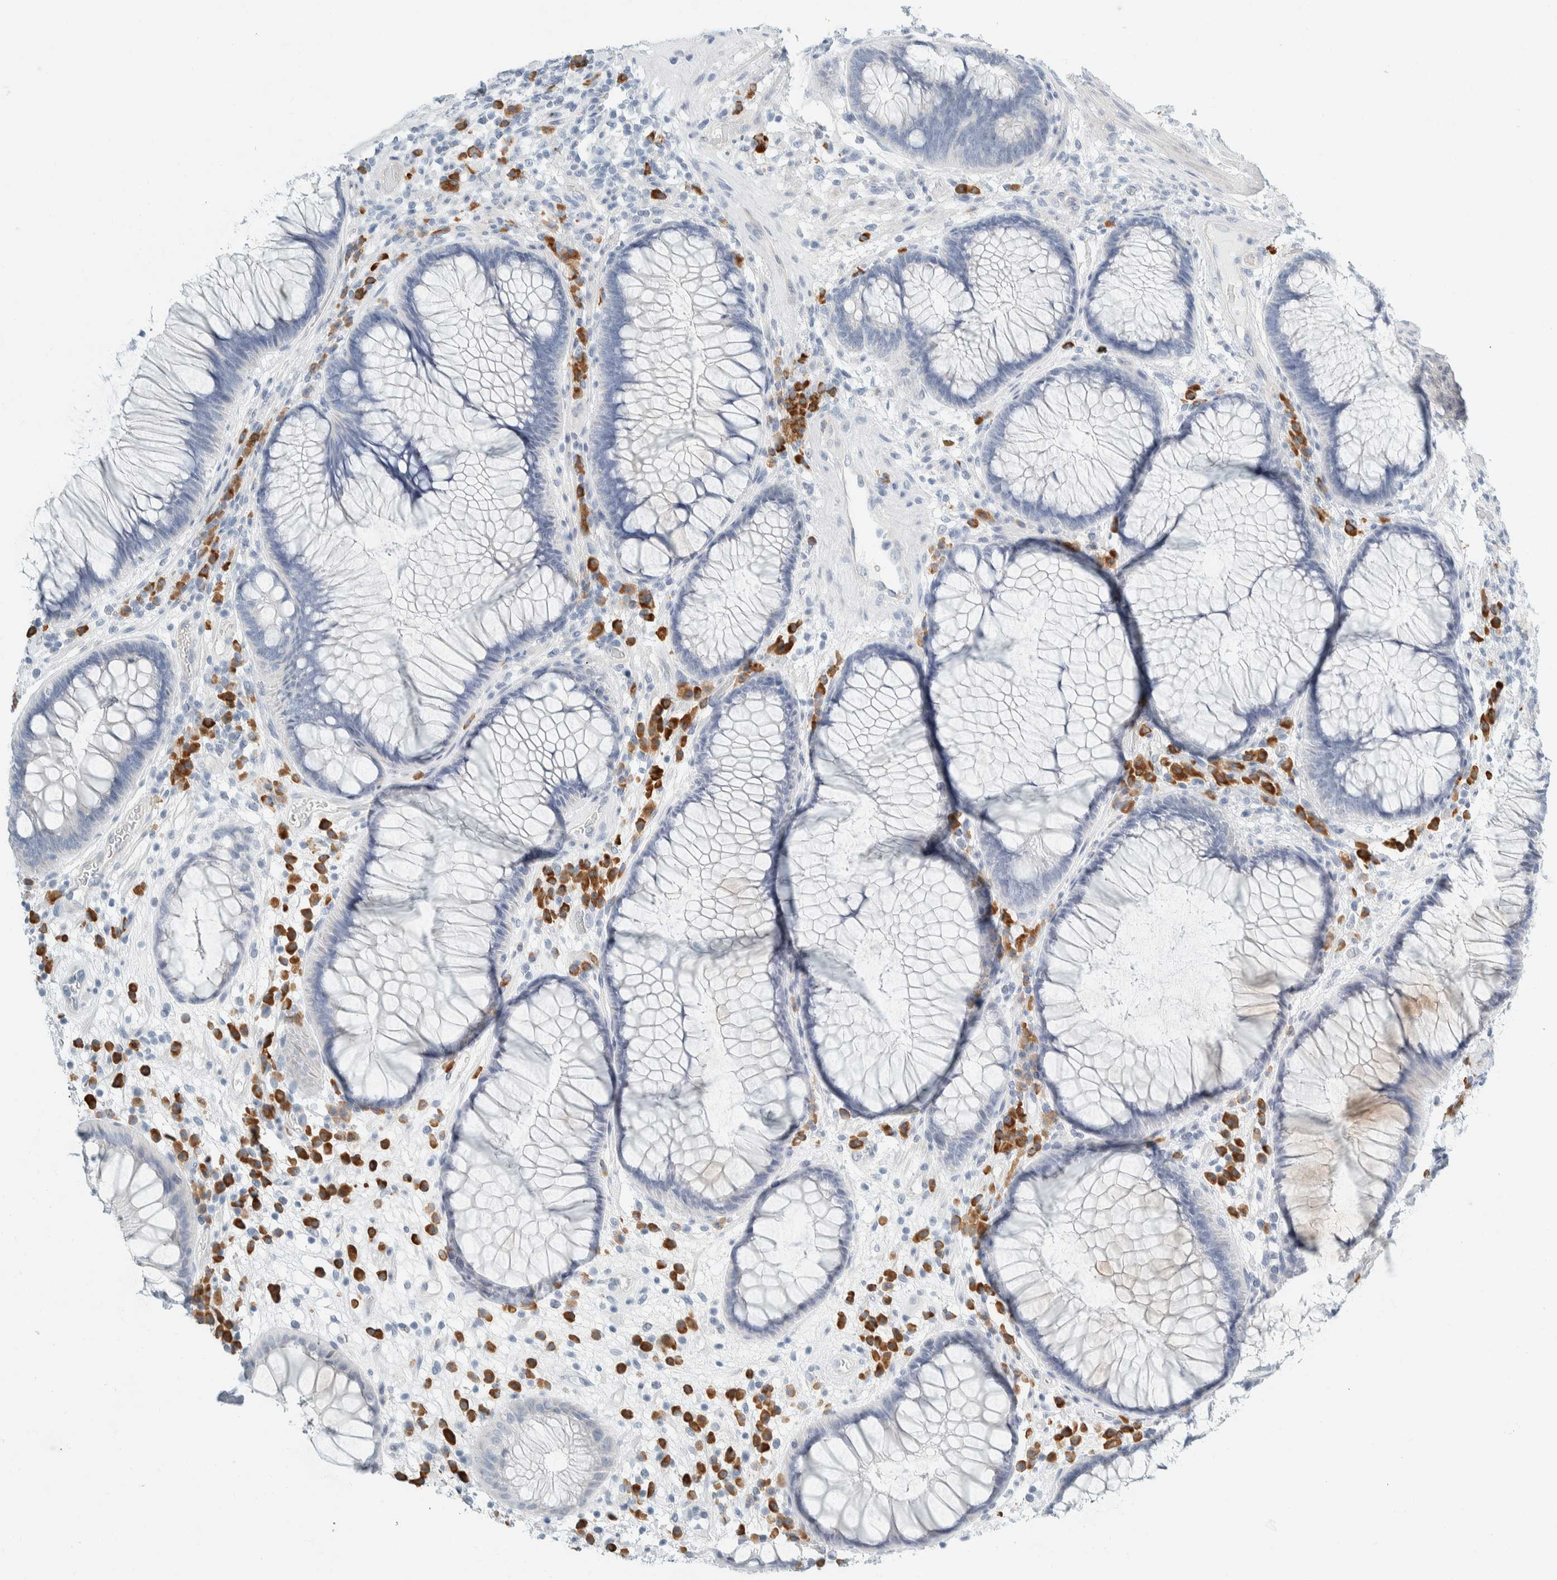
{"staining": {"intensity": "negative", "quantity": "none", "location": "none"}, "tissue": "rectum", "cell_type": "Glandular cells", "image_type": "normal", "snomed": [{"axis": "morphology", "description": "Normal tissue, NOS"}, {"axis": "topography", "description": "Rectum"}], "caption": "DAB (3,3'-diaminobenzidine) immunohistochemical staining of normal human rectum shows no significant expression in glandular cells.", "gene": "ARHGAP27", "patient": {"sex": "male", "age": 51}}